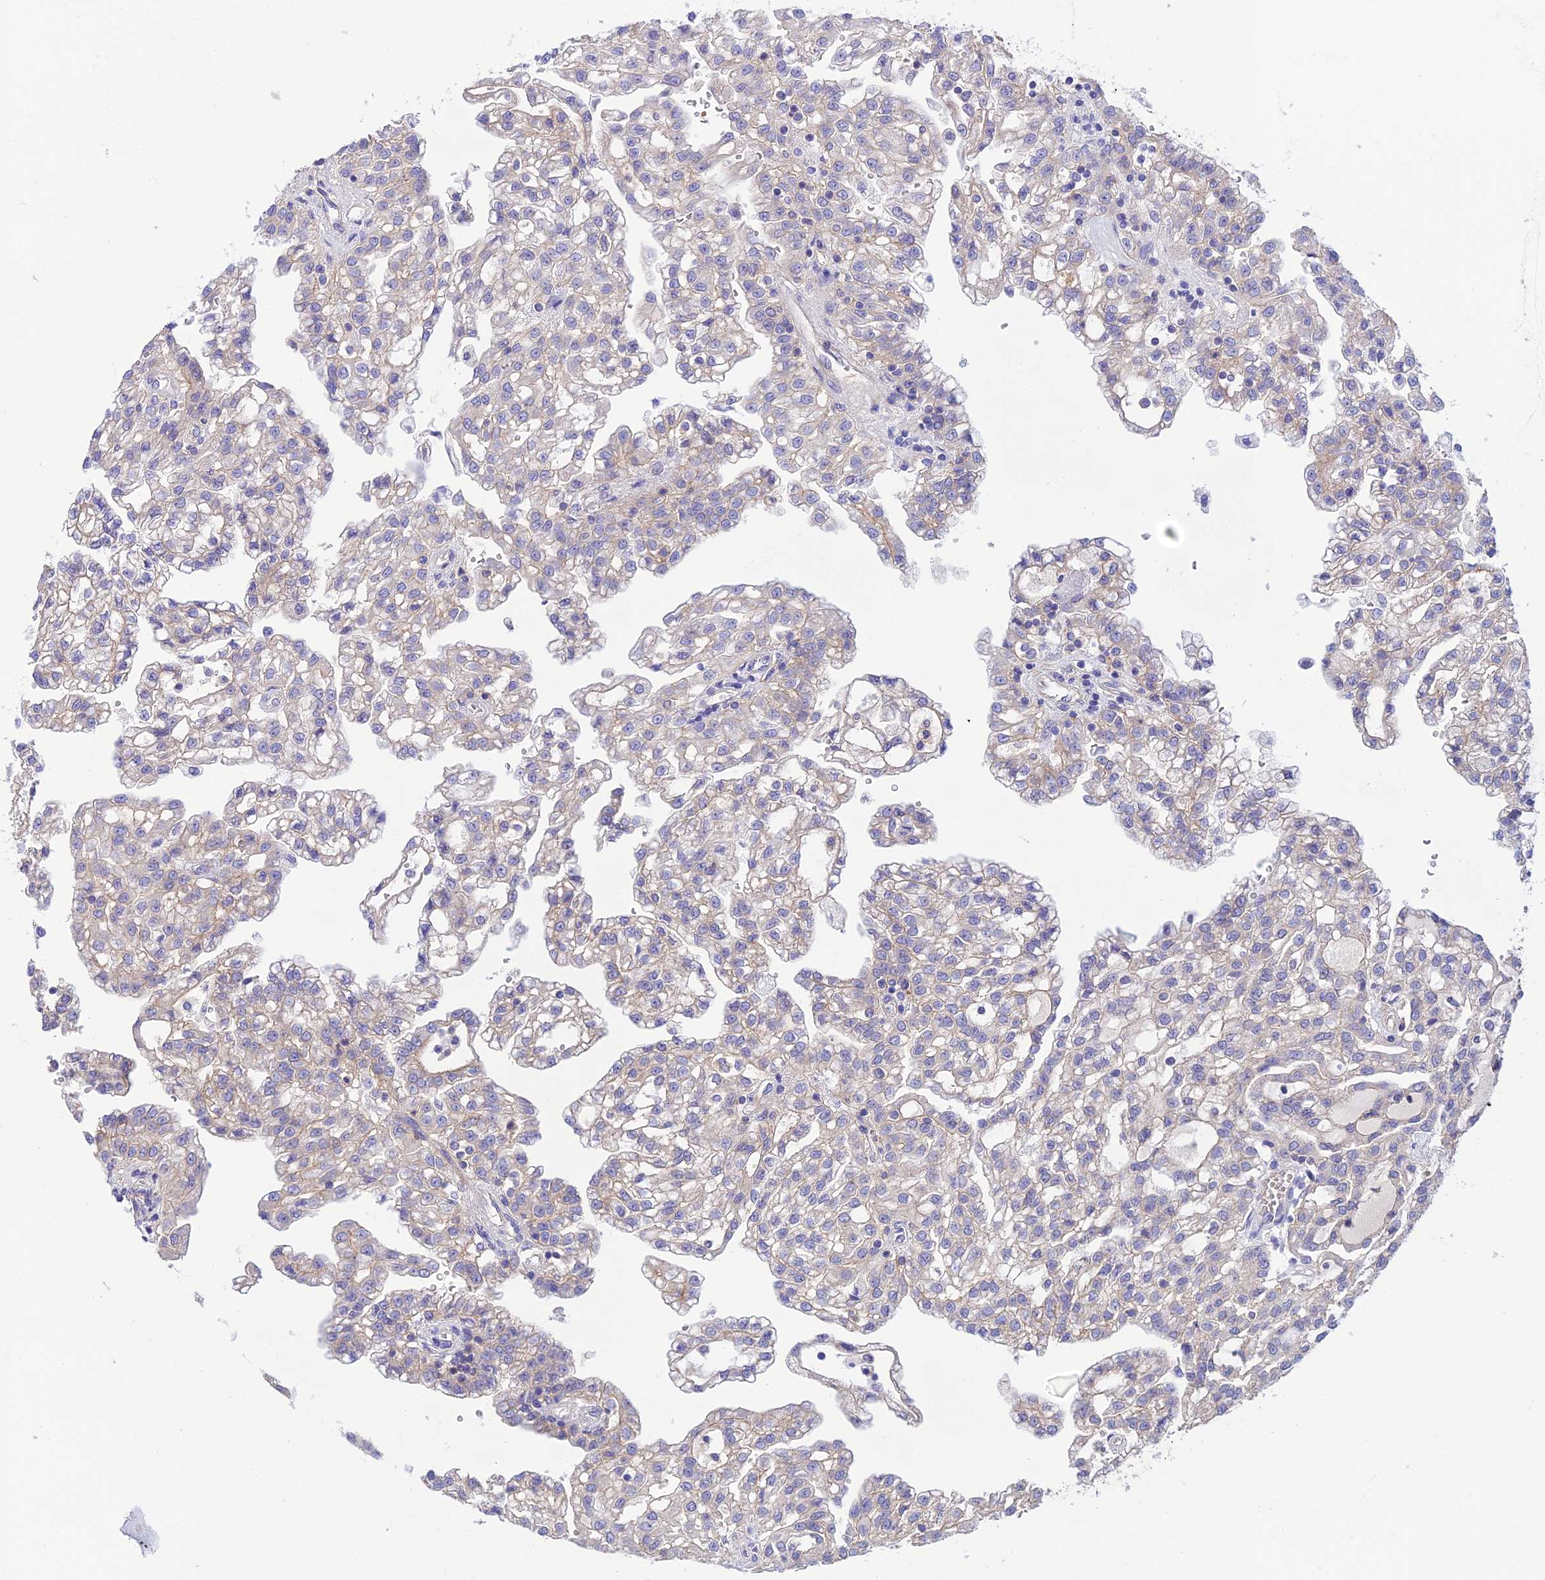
{"staining": {"intensity": "negative", "quantity": "none", "location": "none"}, "tissue": "renal cancer", "cell_type": "Tumor cells", "image_type": "cancer", "snomed": [{"axis": "morphology", "description": "Adenocarcinoma, NOS"}, {"axis": "topography", "description": "Kidney"}], "caption": "DAB (3,3'-diaminobenzidine) immunohistochemical staining of renal adenocarcinoma reveals no significant staining in tumor cells. (DAB immunohistochemistry (IHC) with hematoxylin counter stain).", "gene": "CCDC157", "patient": {"sex": "male", "age": 63}}